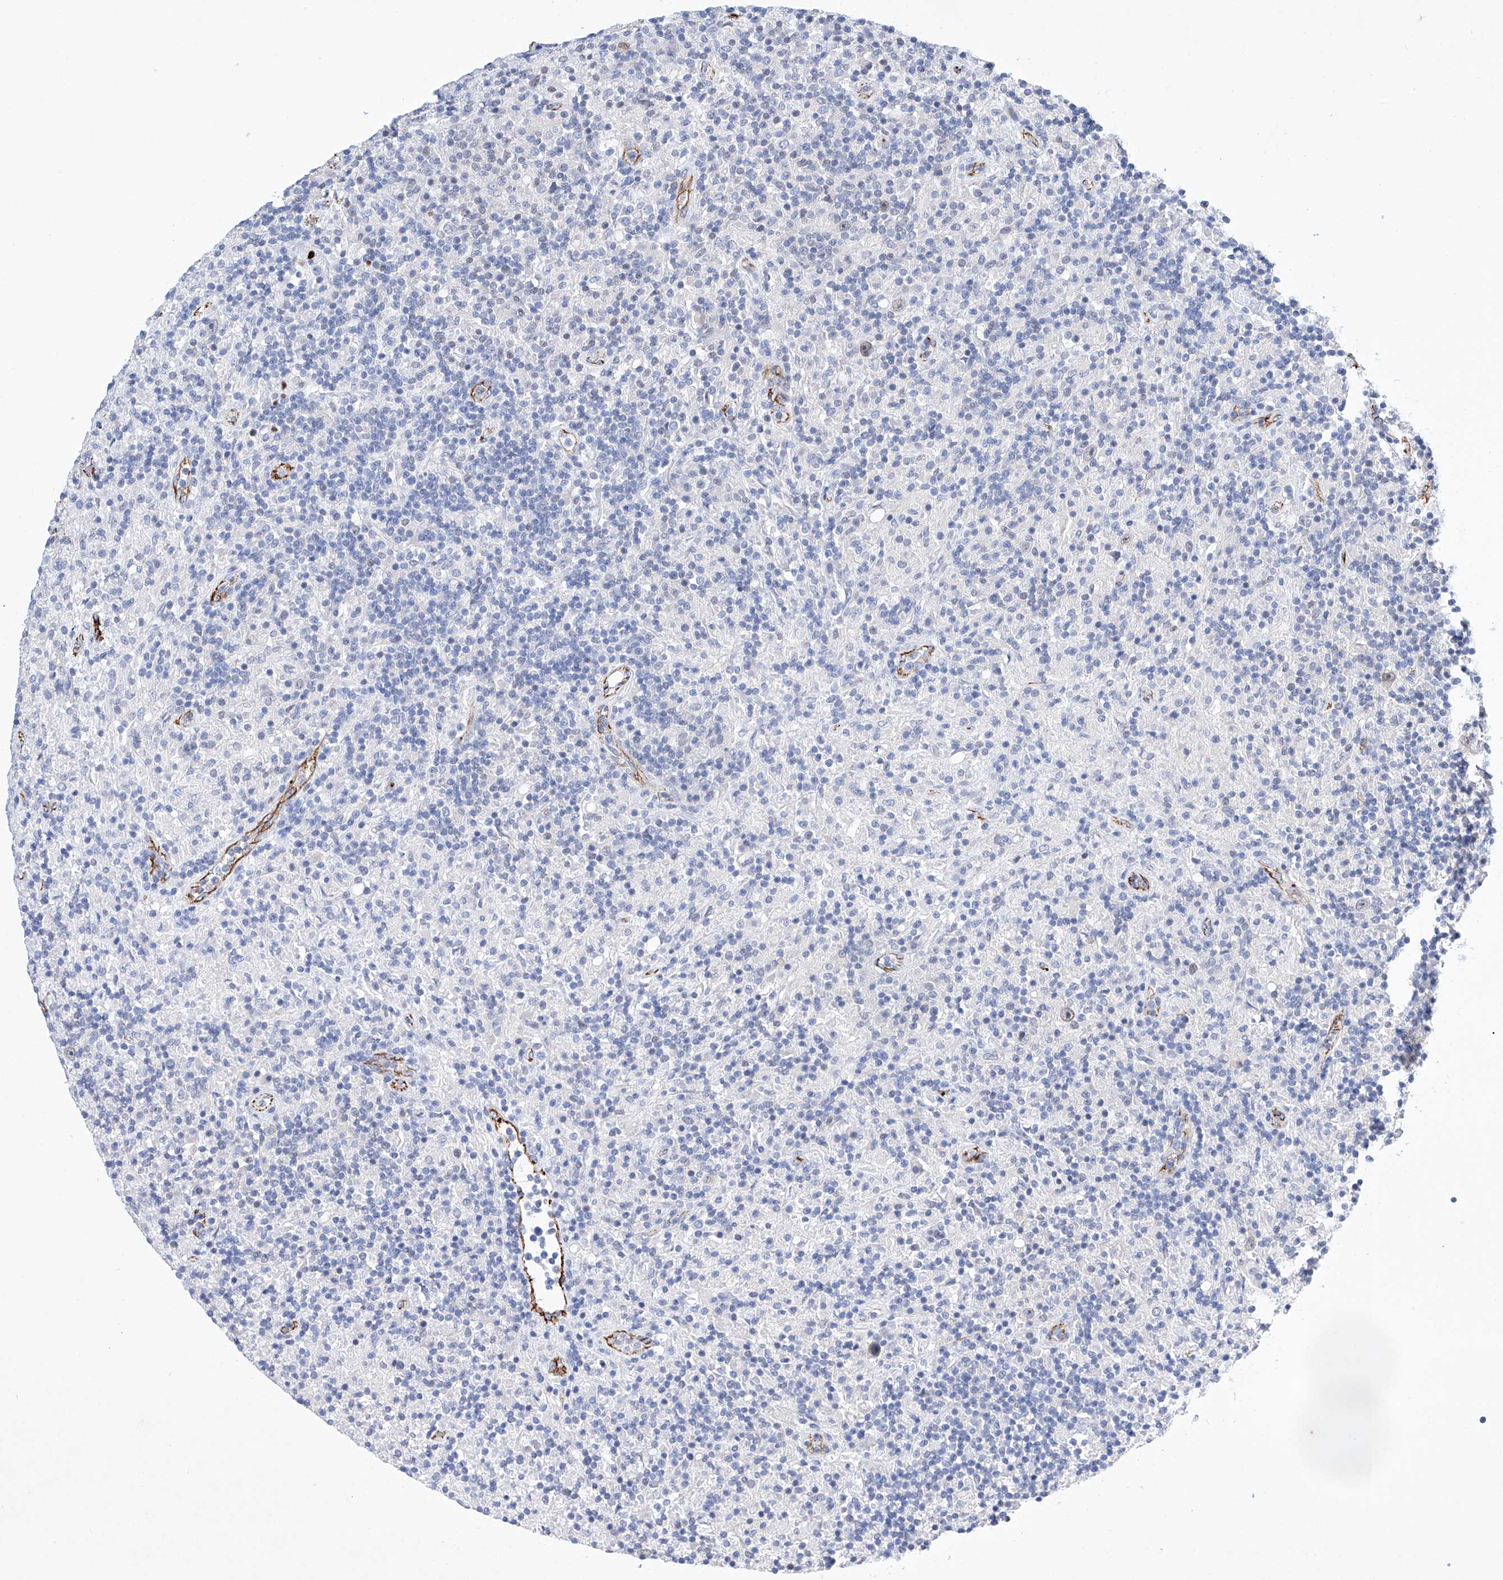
{"staining": {"intensity": "negative", "quantity": "none", "location": "none"}, "tissue": "lymphoma", "cell_type": "Tumor cells", "image_type": "cancer", "snomed": [{"axis": "morphology", "description": "Hodgkin's disease, NOS"}, {"axis": "topography", "description": "Lymph node"}], "caption": "Immunohistochemistry (IHC) histopathology image of neoplastic tissue: Hodgkin's disease stained with DAB (3,3'-diaminobenzidine) displays no significant protein expression in tumor cells. (Brightfield microscopy of DAB (3,3'-diaminobenzidine) immunohistochemistry (IHC) at high magnification).", "gene": "ETV7", "patient": {"sex": "male", "age": 70}}